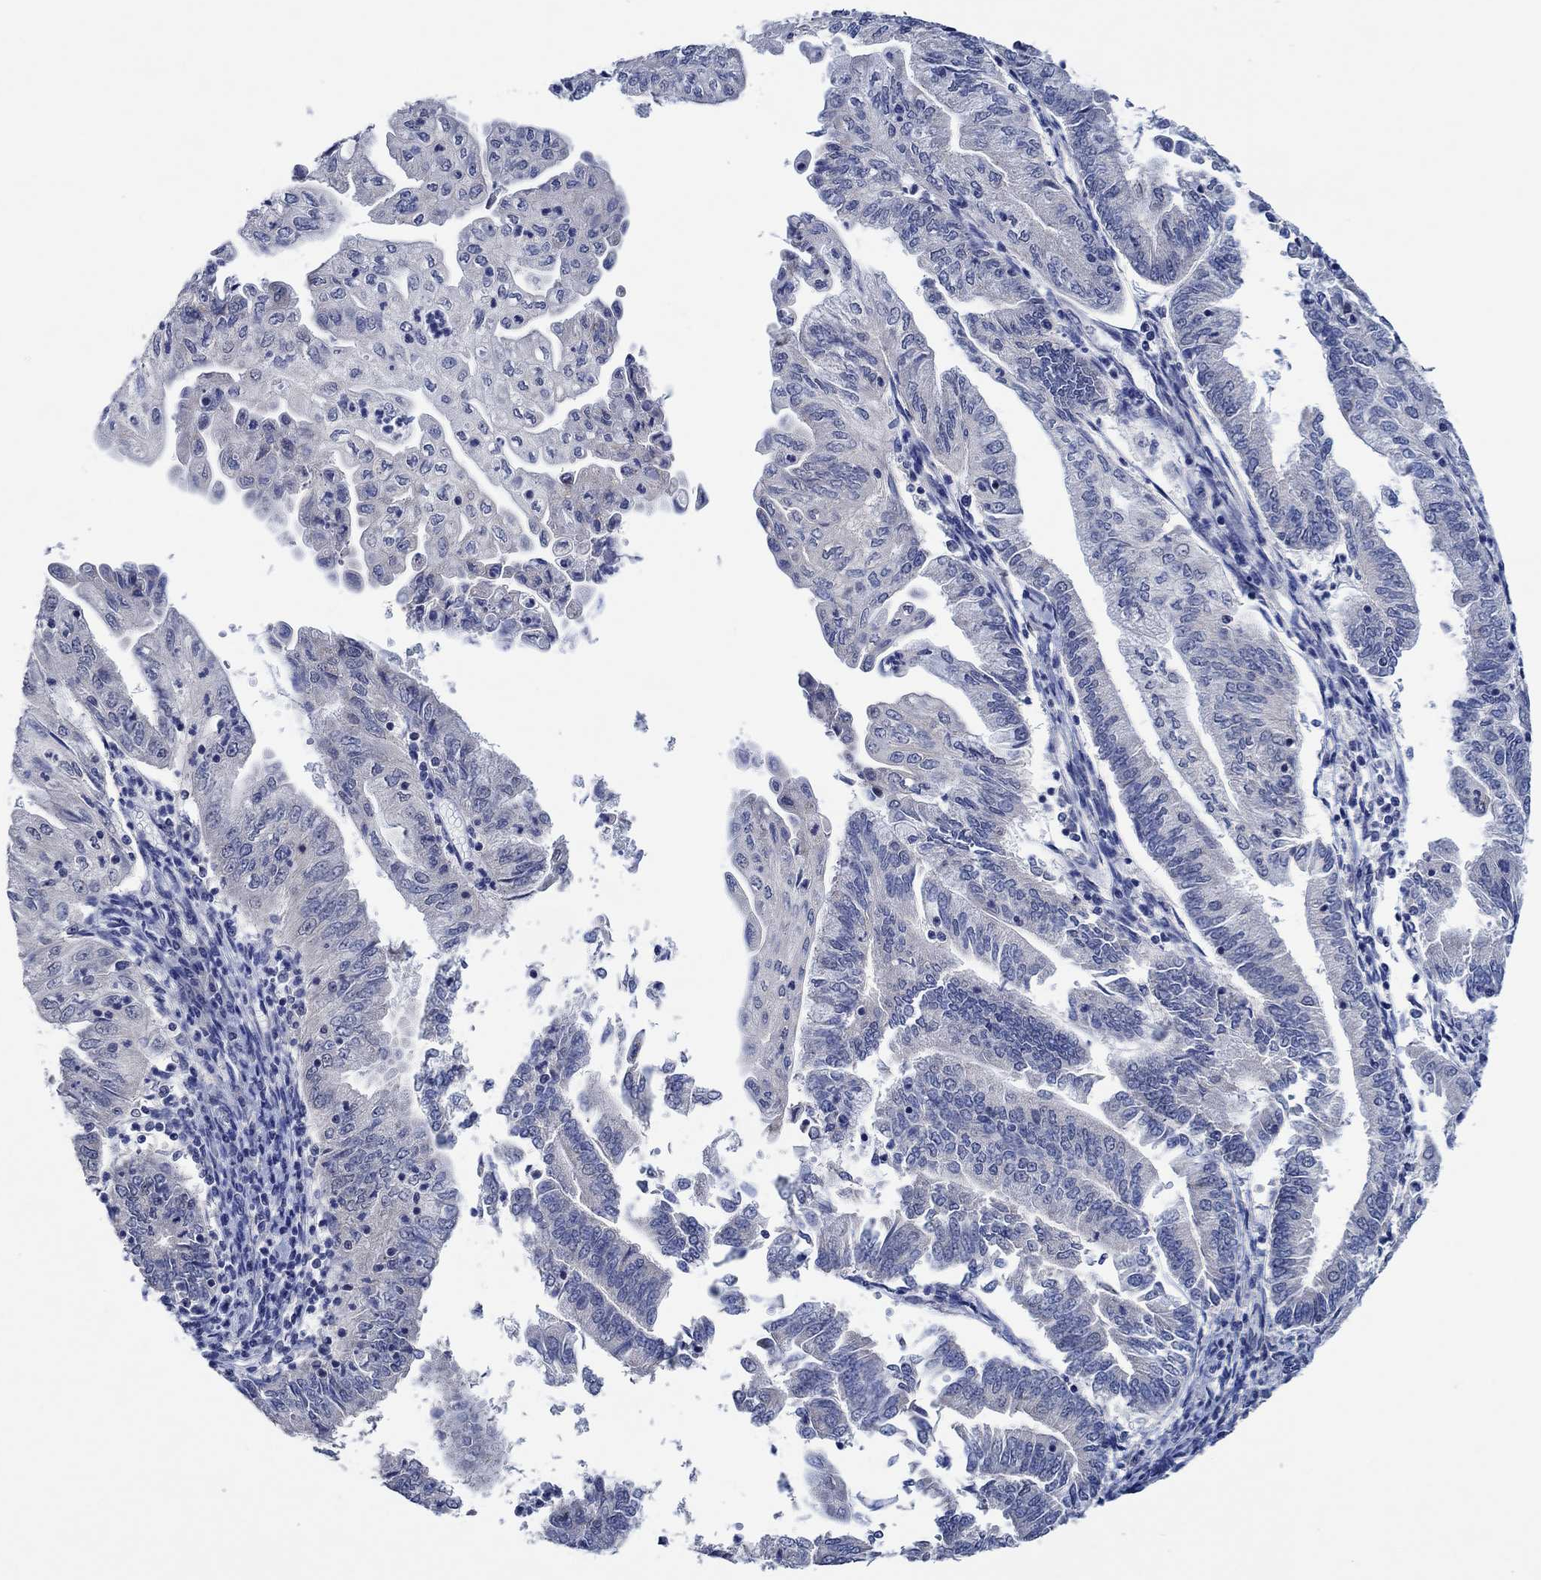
{"staining": {"intensity": "negative", "quantity": "none", "location": "none"}, "tissue": "endometrial cancer", "cell_type": "Tumor cells", "image_type": "cancer", "snomed": [{"axis": "morphology", "description": "Adenocarcinoma, NOS"}, {"axis": "topography", "description": "Endometrium"}], "caption": "This is an IHC micrograph of human endometrial cancer (adenocarcinoma). There is no positivity in tumor cells.", "gene": "PRRT3", "patient": {"sex": "female", "age": 55}}